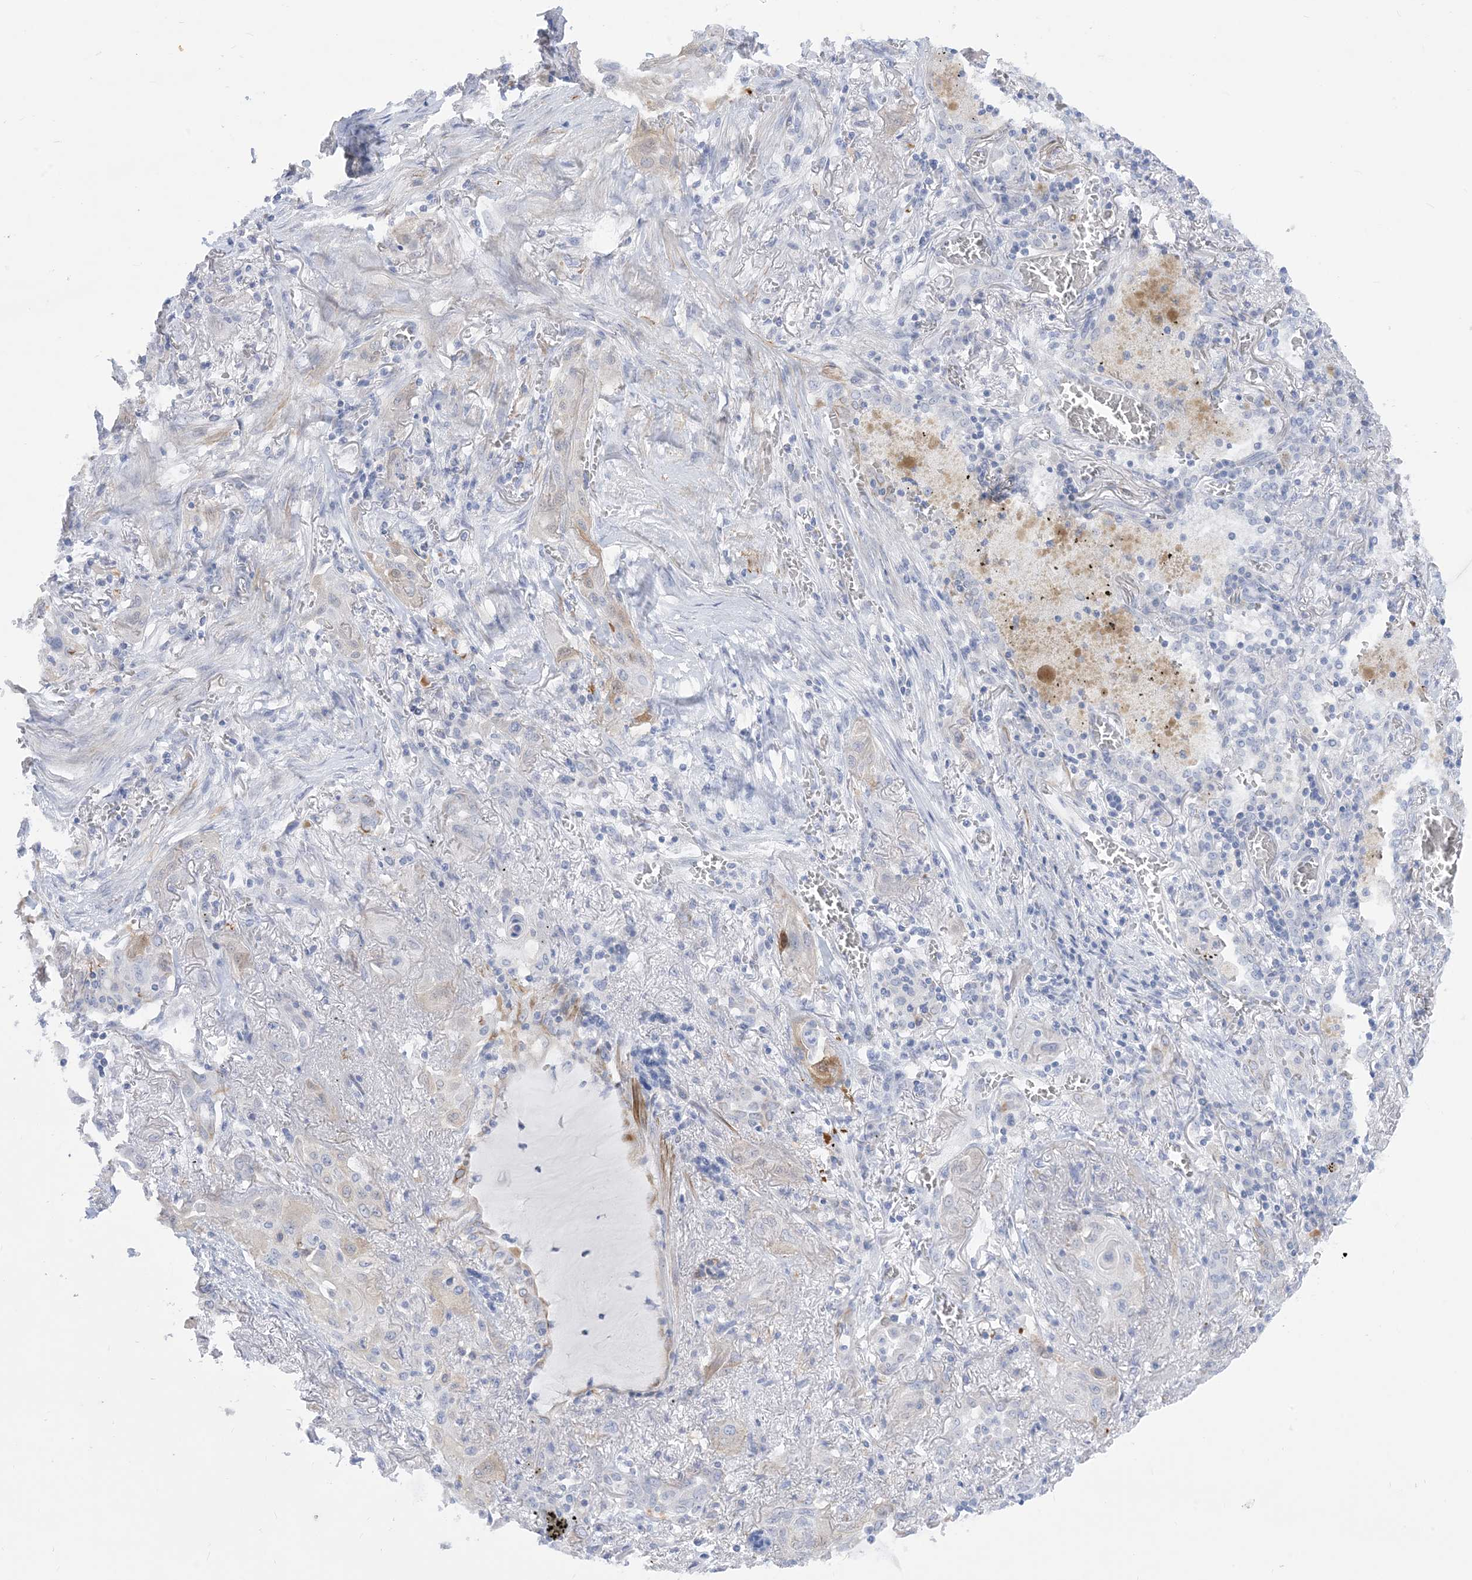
{"staining": {"intensity": "weak", "quantity": "<25%", "location": "cytoplasmic/membranous"}, "tissue": "lung cancer", "cell_type": "Tumor cells", "image_type": "cancer", "snomed": [{"axis": "morphology", "description": "Squamous cell carcinoma, NOS"}, {"axis": "topography", "description": "Lung"}], "caption": "Tumor cells are negative for protein expression in human lung squamous cell carcinoma.", "gene": "MARS2", "patient": {"sex": "female", "age": 47}}